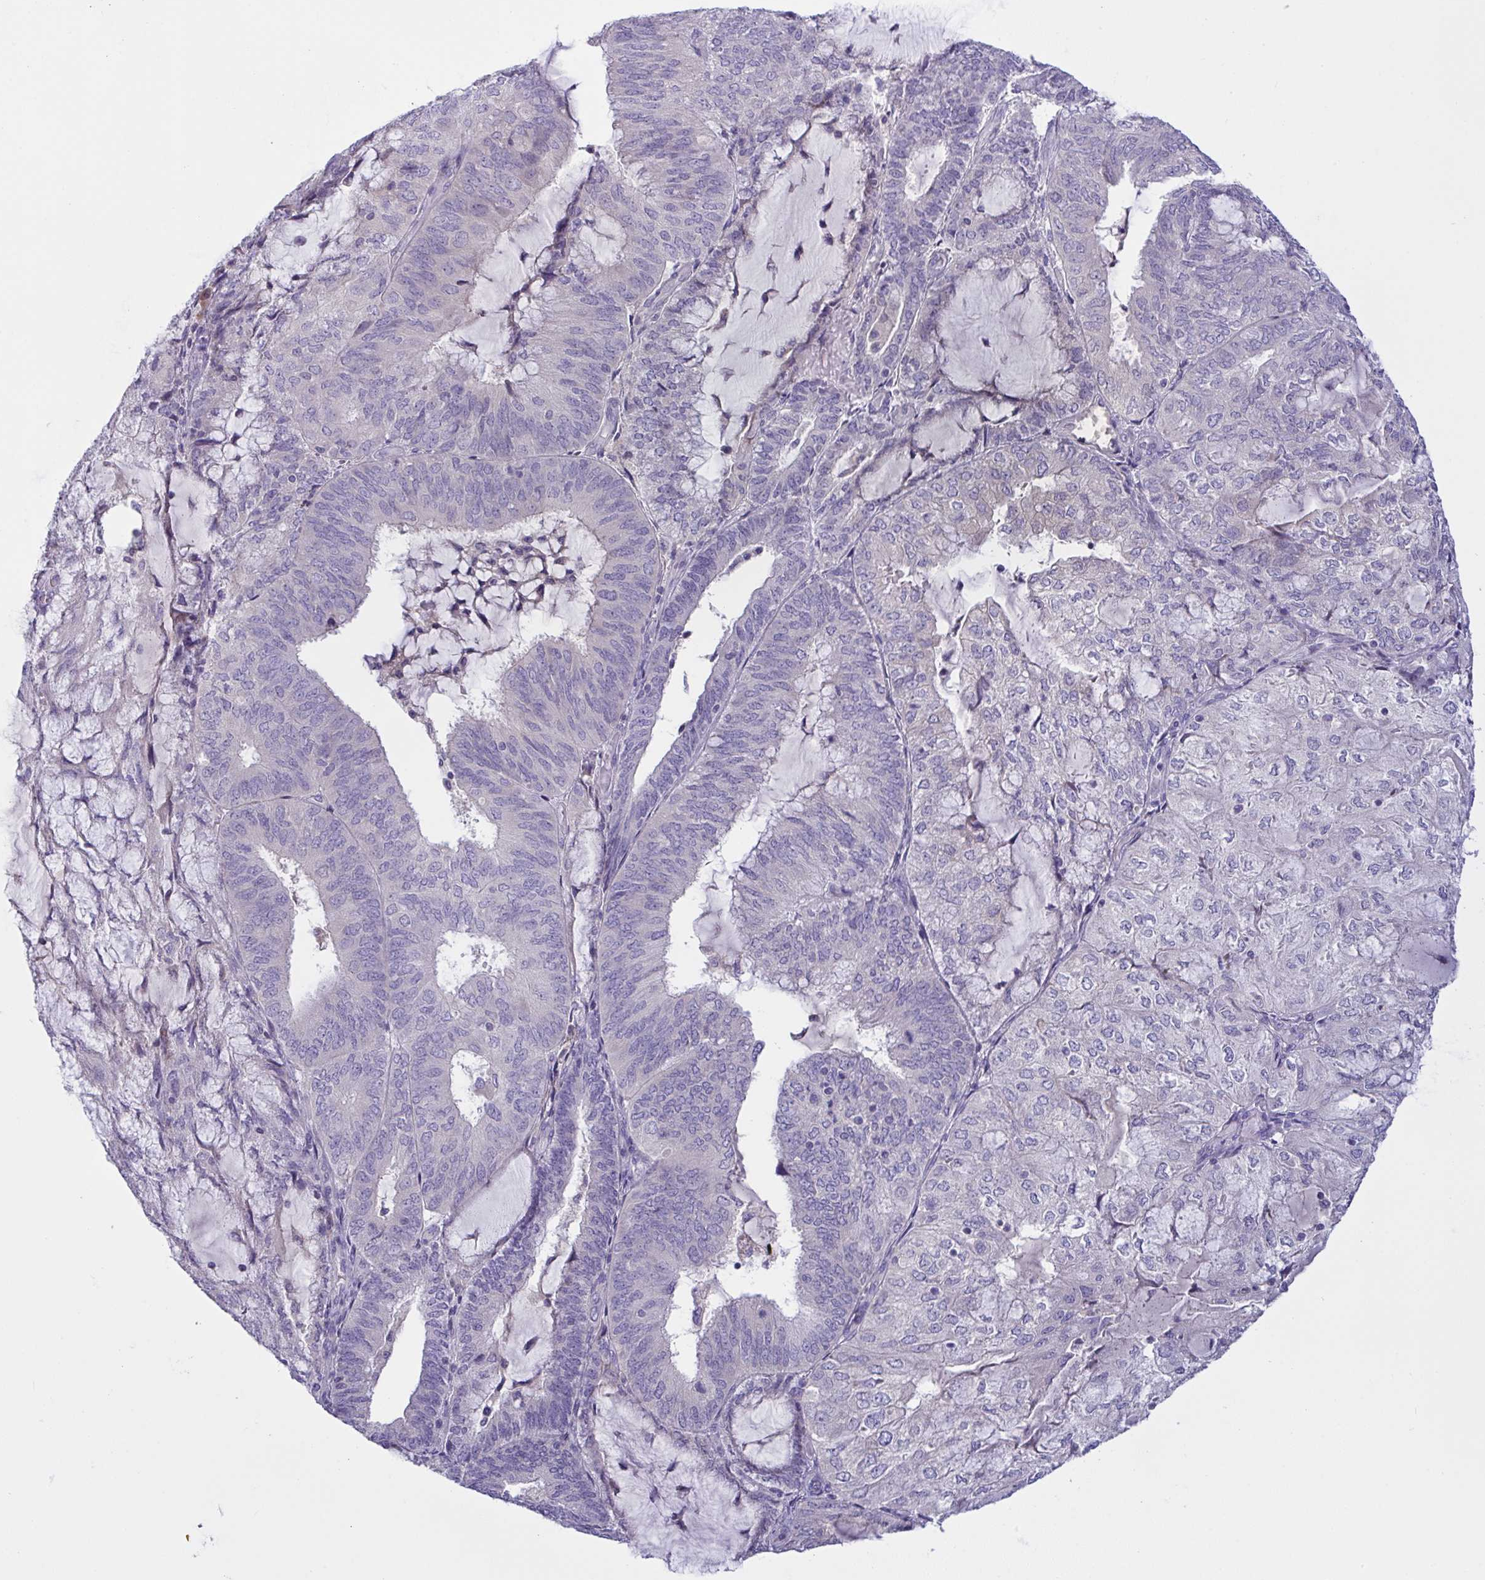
{"staining": {"intensity": "negative", "quantity": "none", "location": "none"}, "tissue": "endometrial cancer", "cell_type": "Tumor cells", "image_type": "cancer", "snomed": [{"axis": "morphology", "description": "Adenocarcinoma, NOS"}, {"axis": "topography", "description": "Endometrium"}], "caption": "DAB (3,3'-diaminobenzidine) immunohistochemical staining of endometrial cancer (adenocarcinoma) reveals no significant positivity in tumor cells. (Stains: DAB (3,3'-diaminobenzidine) immunohistochemistry with hematoxylin counter stain, Microscopy: brightfield microscopy at high magnification).", "gene": "TMEM41A", "patient": {"sex": "female", "age": 81}}